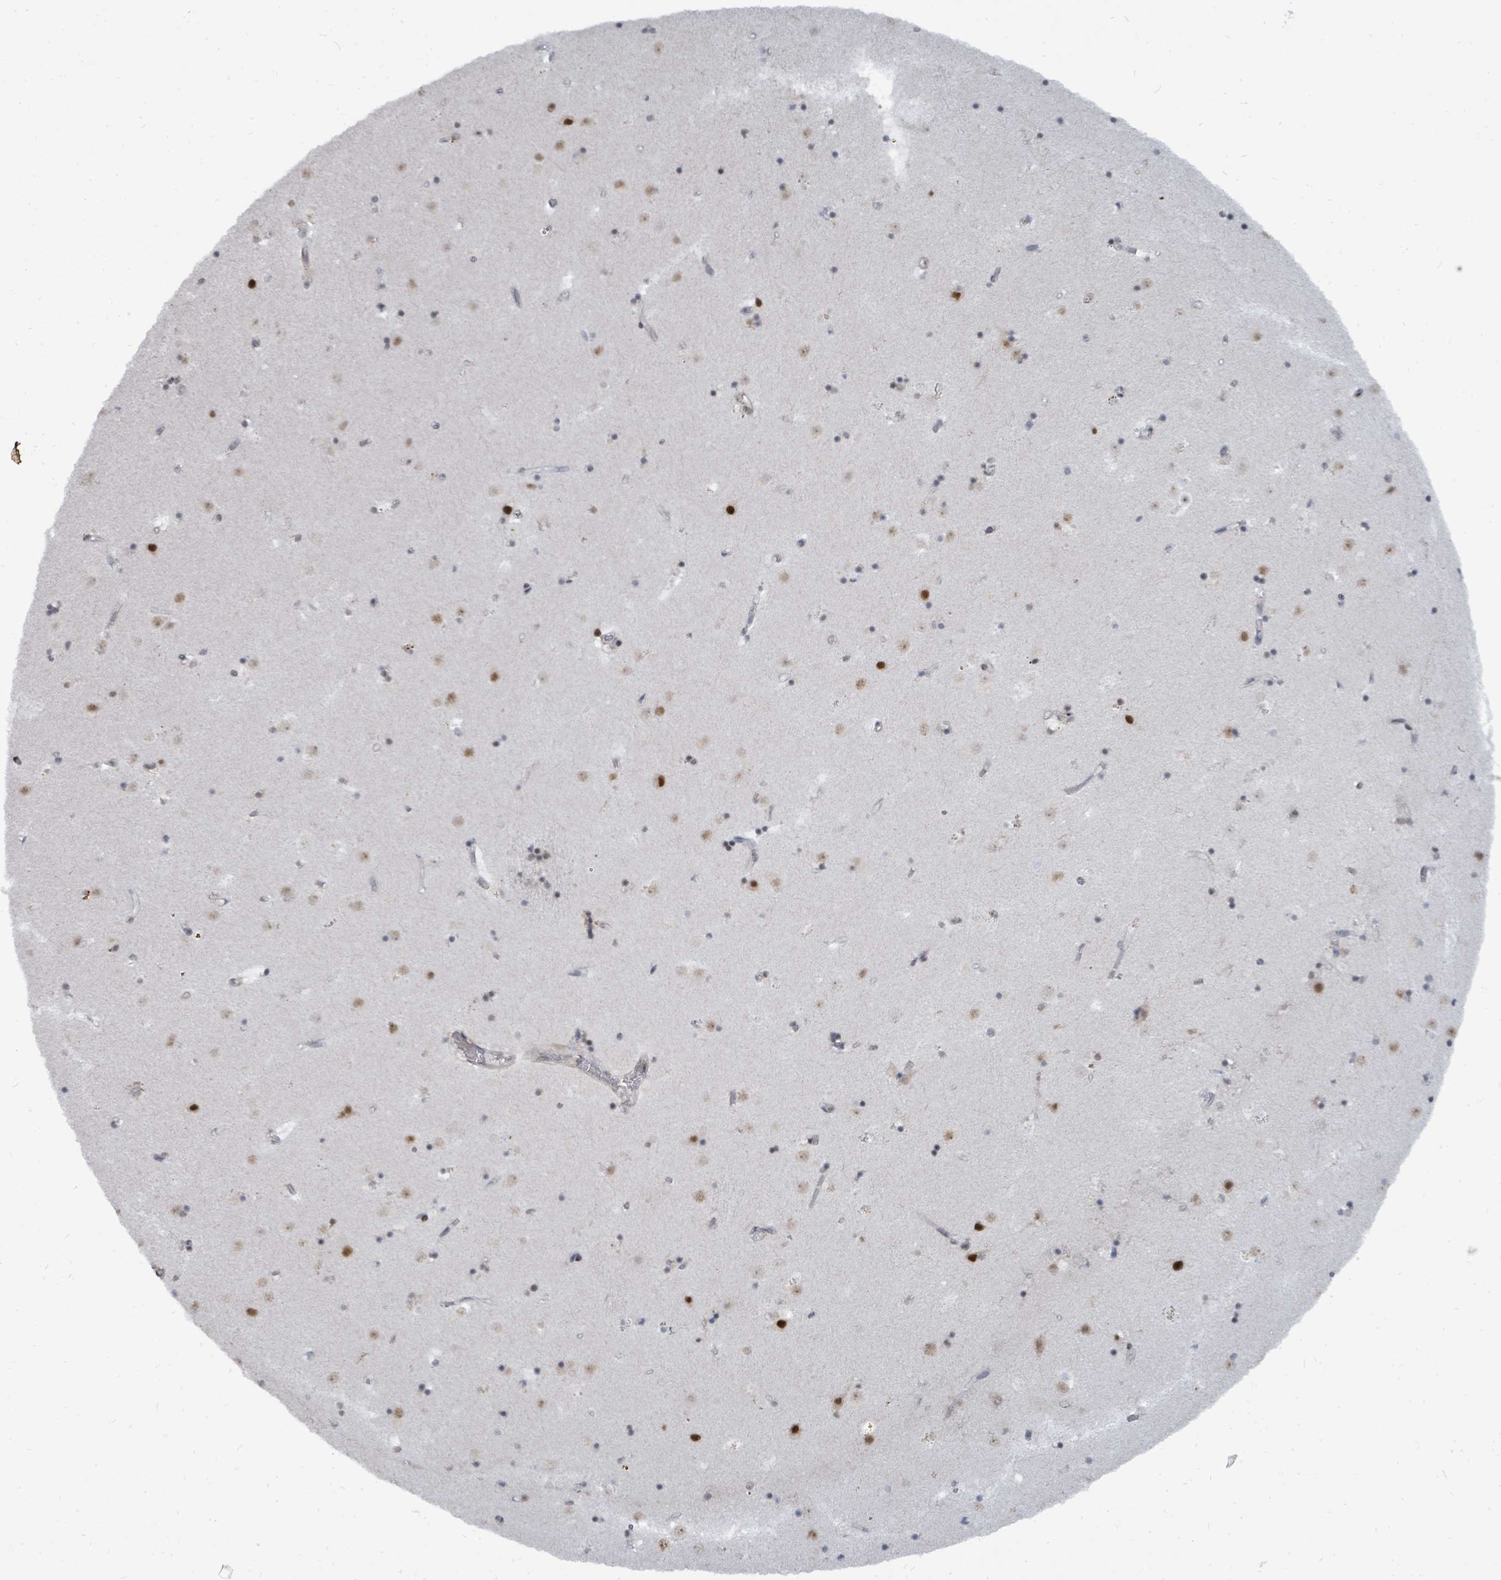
{"staining": {"intensity": "weak", "quantity": "<25%", "location": "nuclear"}, "tissue": "caudate", "cell_type": "Glial cells", "image_type": "normal", "snomed": [{"axis": "morphology", "description": "Normal tissue, NOS"}, {"axis": "topography", "description": "Lateral ventricle wall"}], "caption": "Protein analysis of benign caudate shows no significant expression in glial cells.", "gene": "UCK1", "patient": {"sex": "male", "age": 58}}